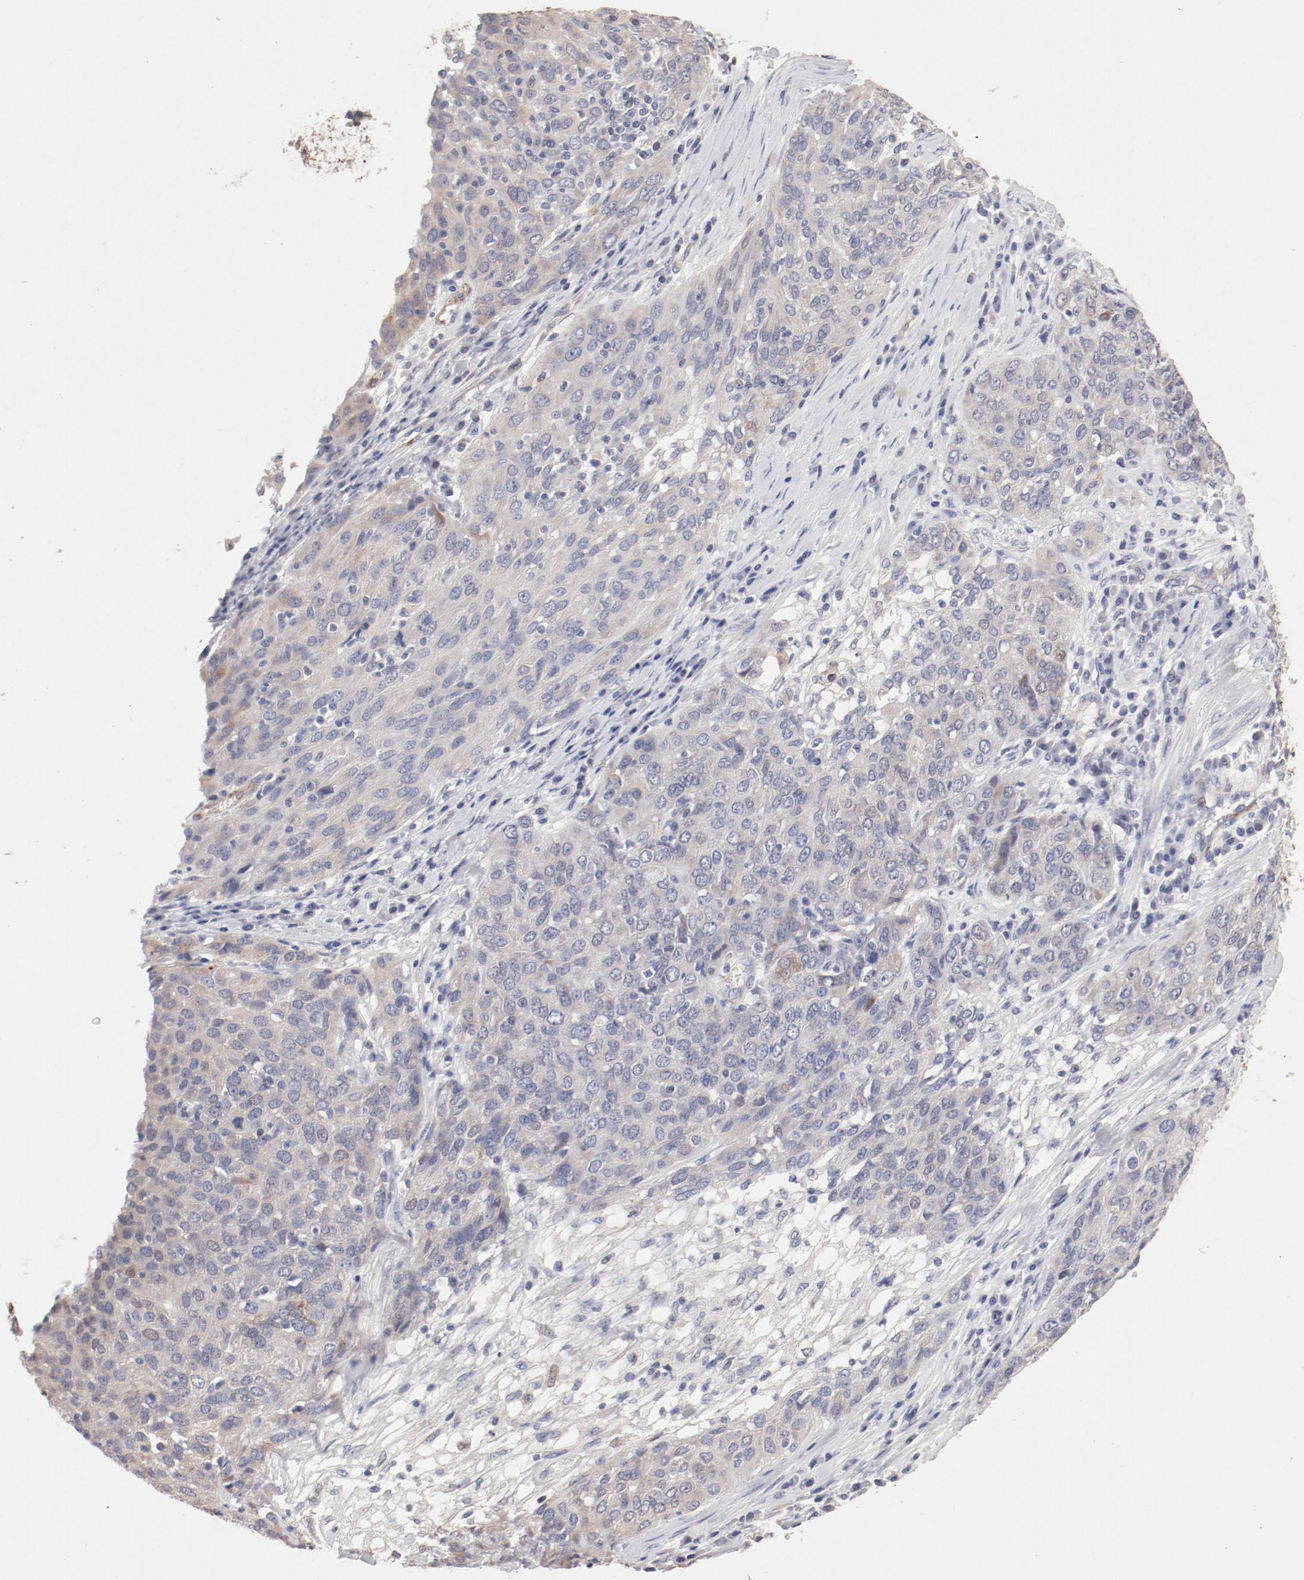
{"staining": {"intensity": "negative", "quantity": "none", "location": "none"}, "tissue": "ovarian cancer", "cell_type": "Tumor cells", "image_type": "cancer", "snomed": [{"axis": "morphology", "description": "Carcinoma, endometroid"}, {"axis": "topography", "description": "Ovary"}], "caption": "Micrograph shows no significant protein staining in tumor cells of endometroid carcinoma (ovarian). (DAB (3,3'-diaminobenzidine) immunohistochemistry (IHC), high magnification).", "gene": "MAGED4", "patient": {"sex": "female", "age": 50}}